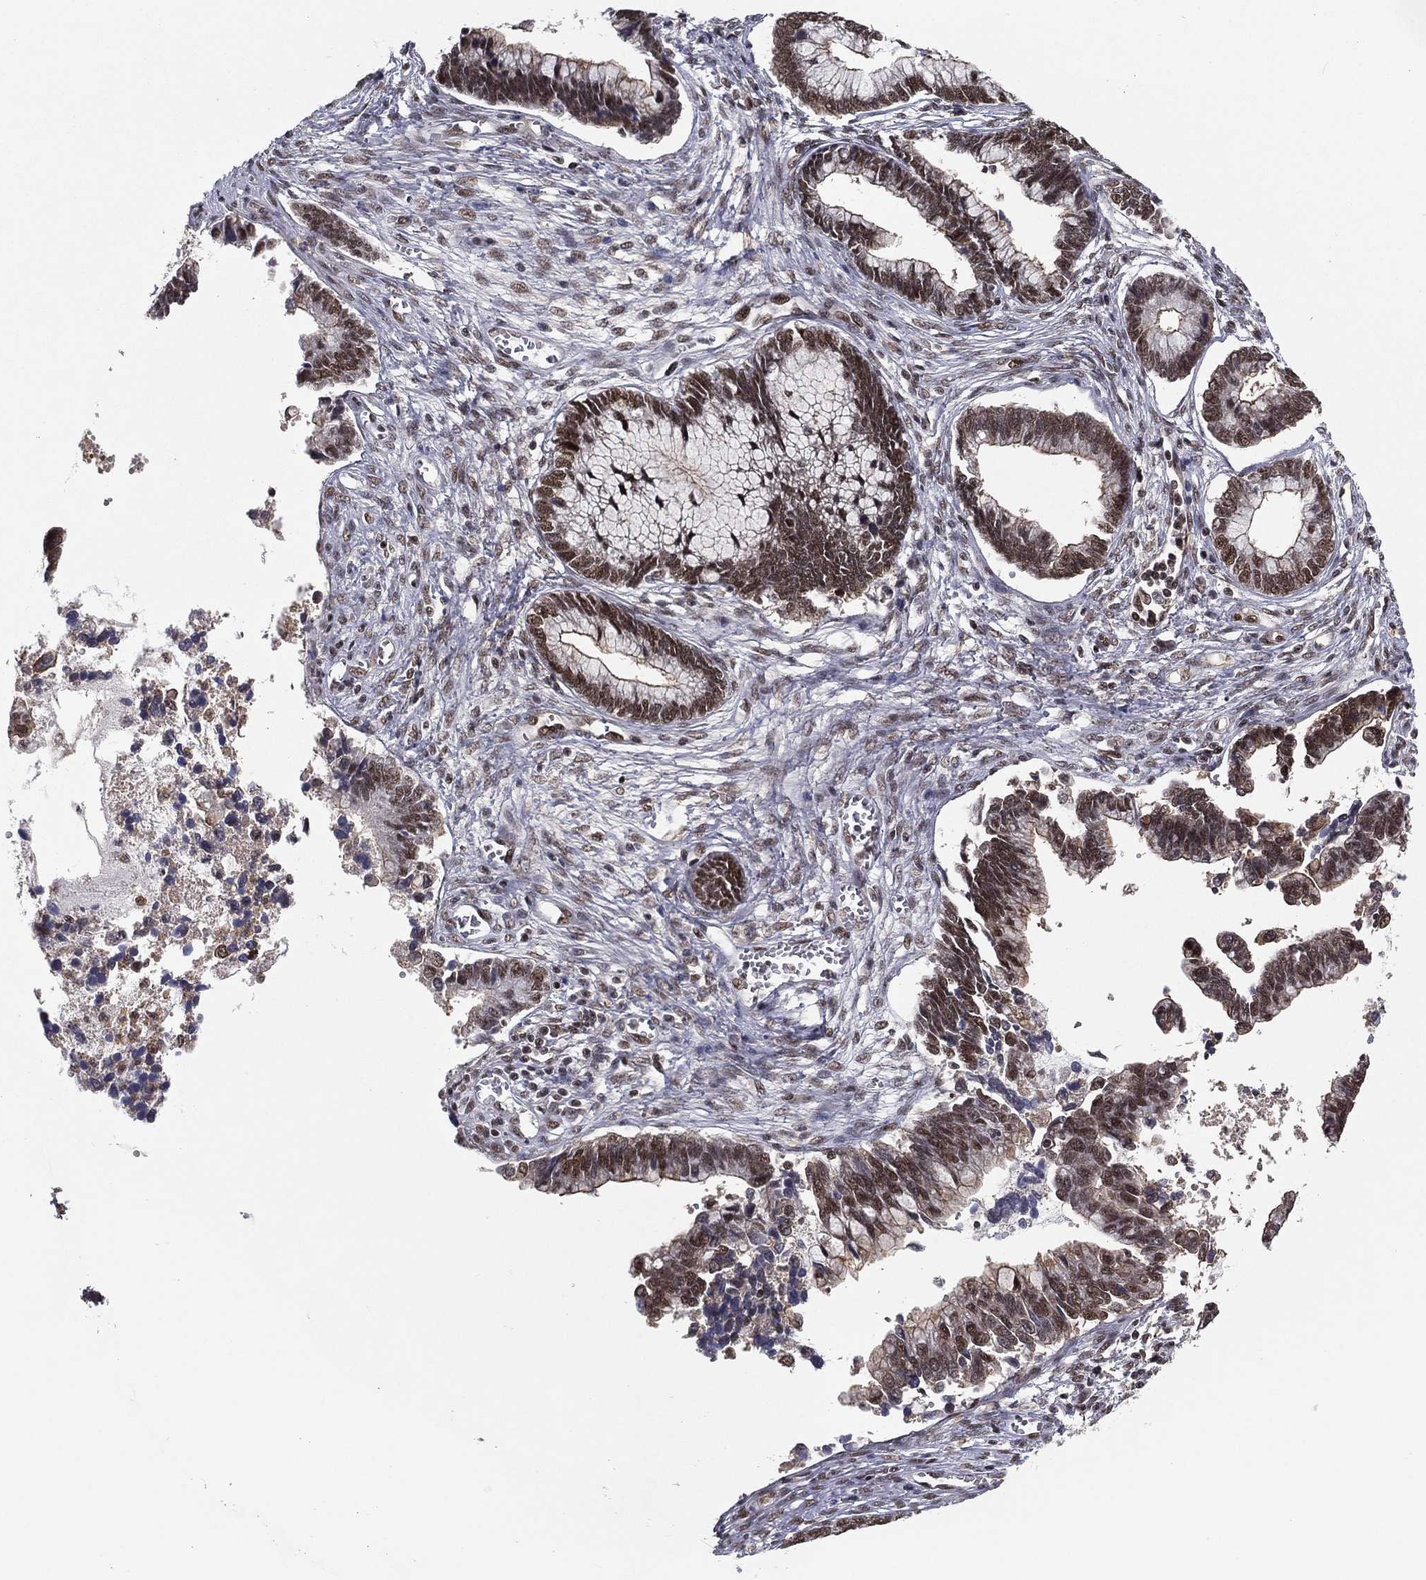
{"staining": {"intensity": "strong", "quantity": ">75%", "location": "nuclear"}, "tissue": "cervical cancer", "cell_type": "Tumor cells", "image_type": "cancer", "snomed": [{"axis": "morphology", "description": "Adenocarcinoma, NOS"}, {"axis": "topography", "description": "Cervix"}], "caption": "Cervical cancer was stained to show a protein in brown. There is high levels of strong nuclear positivity in about >75% of tumor cells.", "gene": "GPALPP1", "patient": {"sex": "female", "age": 44}}